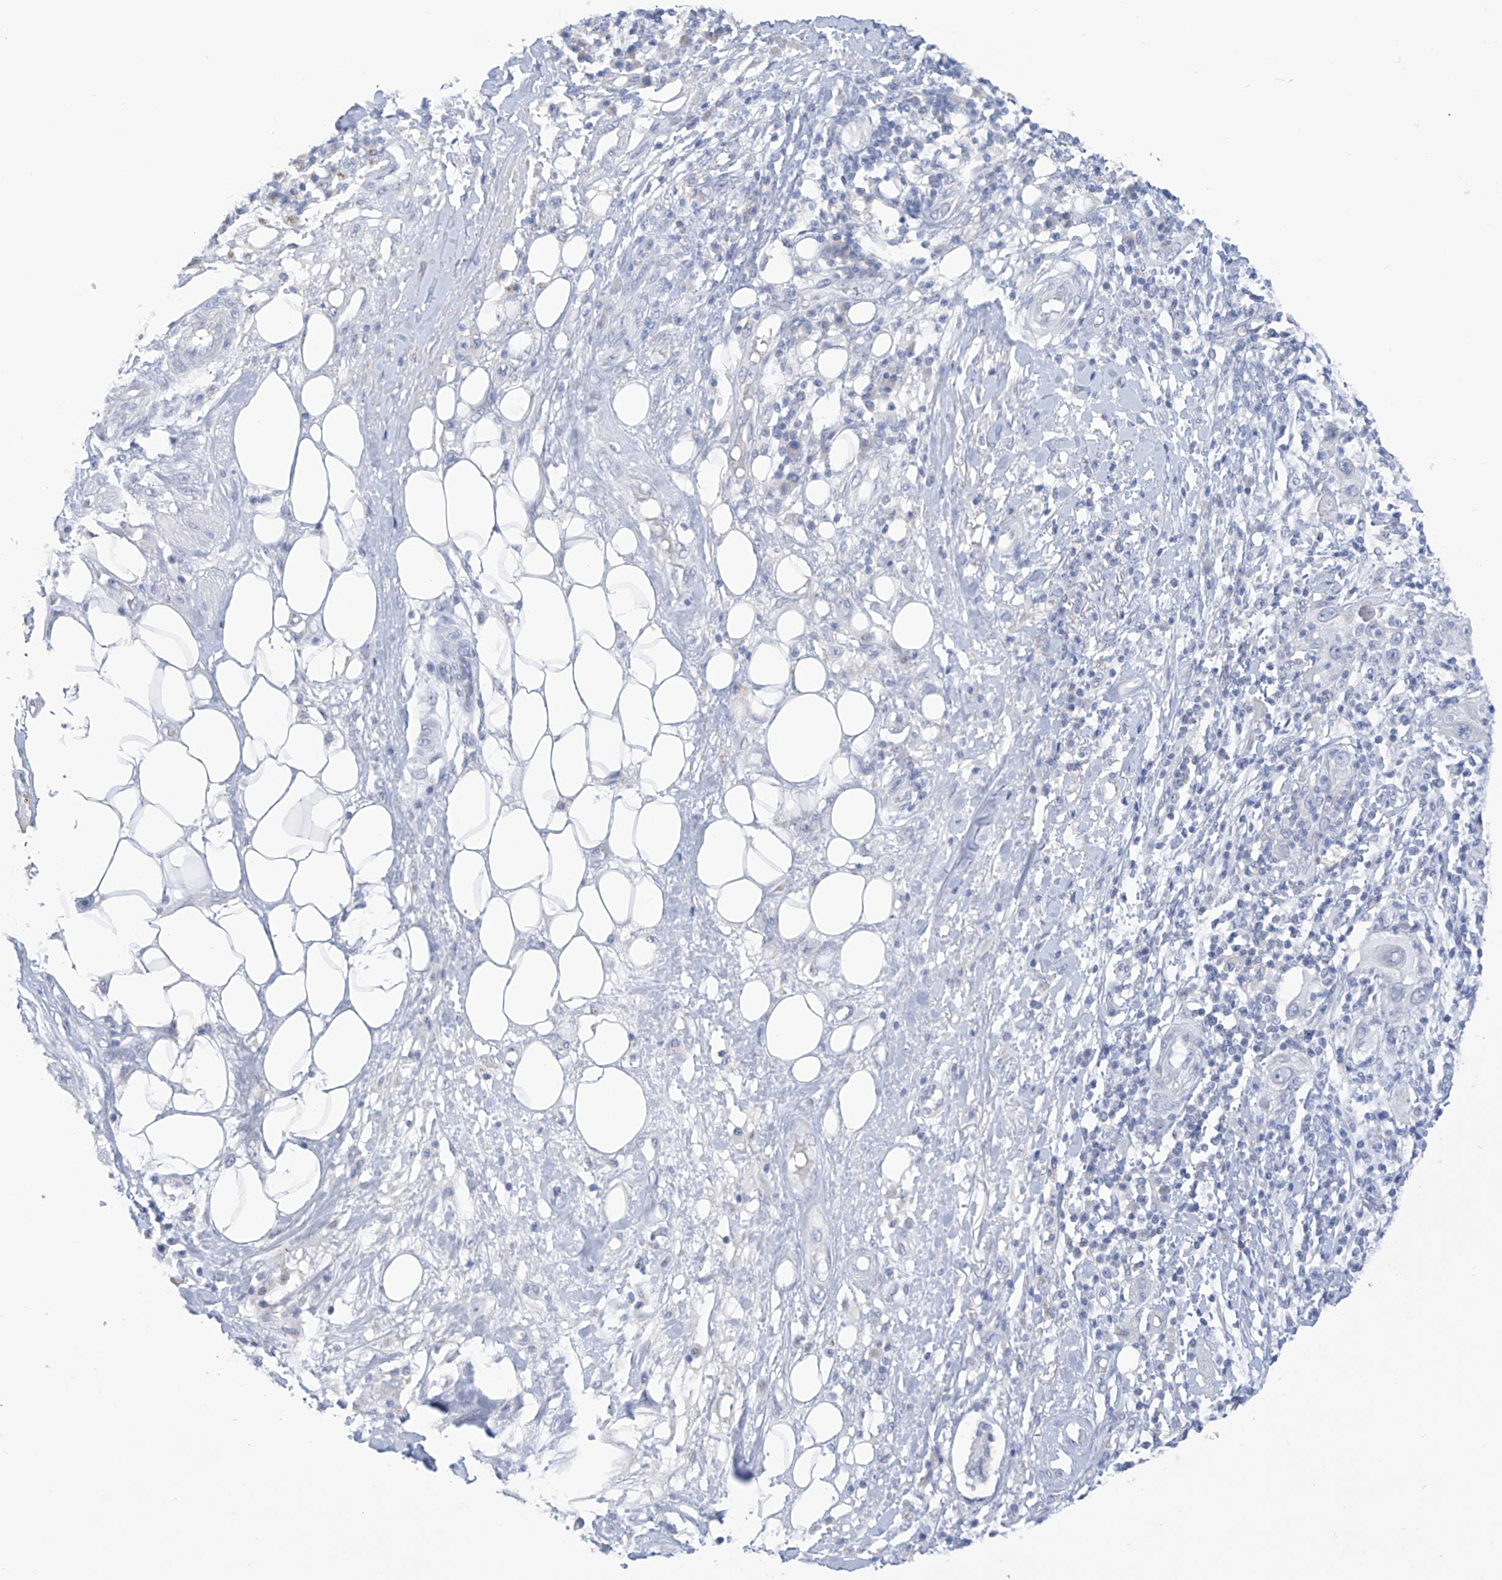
{"staining": {"intensity": "negative", "quantity": "none", "location": "none"}, "tissue": "skin cancer", "cell_type": "Tumor cells", "image_type": "cancer", "snomed": [{"axis": "morphology", "description": "Squamous cell carcinoma, NOS"}, {"axis": "topography", "description": "Skin"}], "caption": "Tumor cells show no significant protein positivity in squamous cell carcinoma (skin).", "gene": "IBA57", "patient": {"sex": "female", "age": 88}}